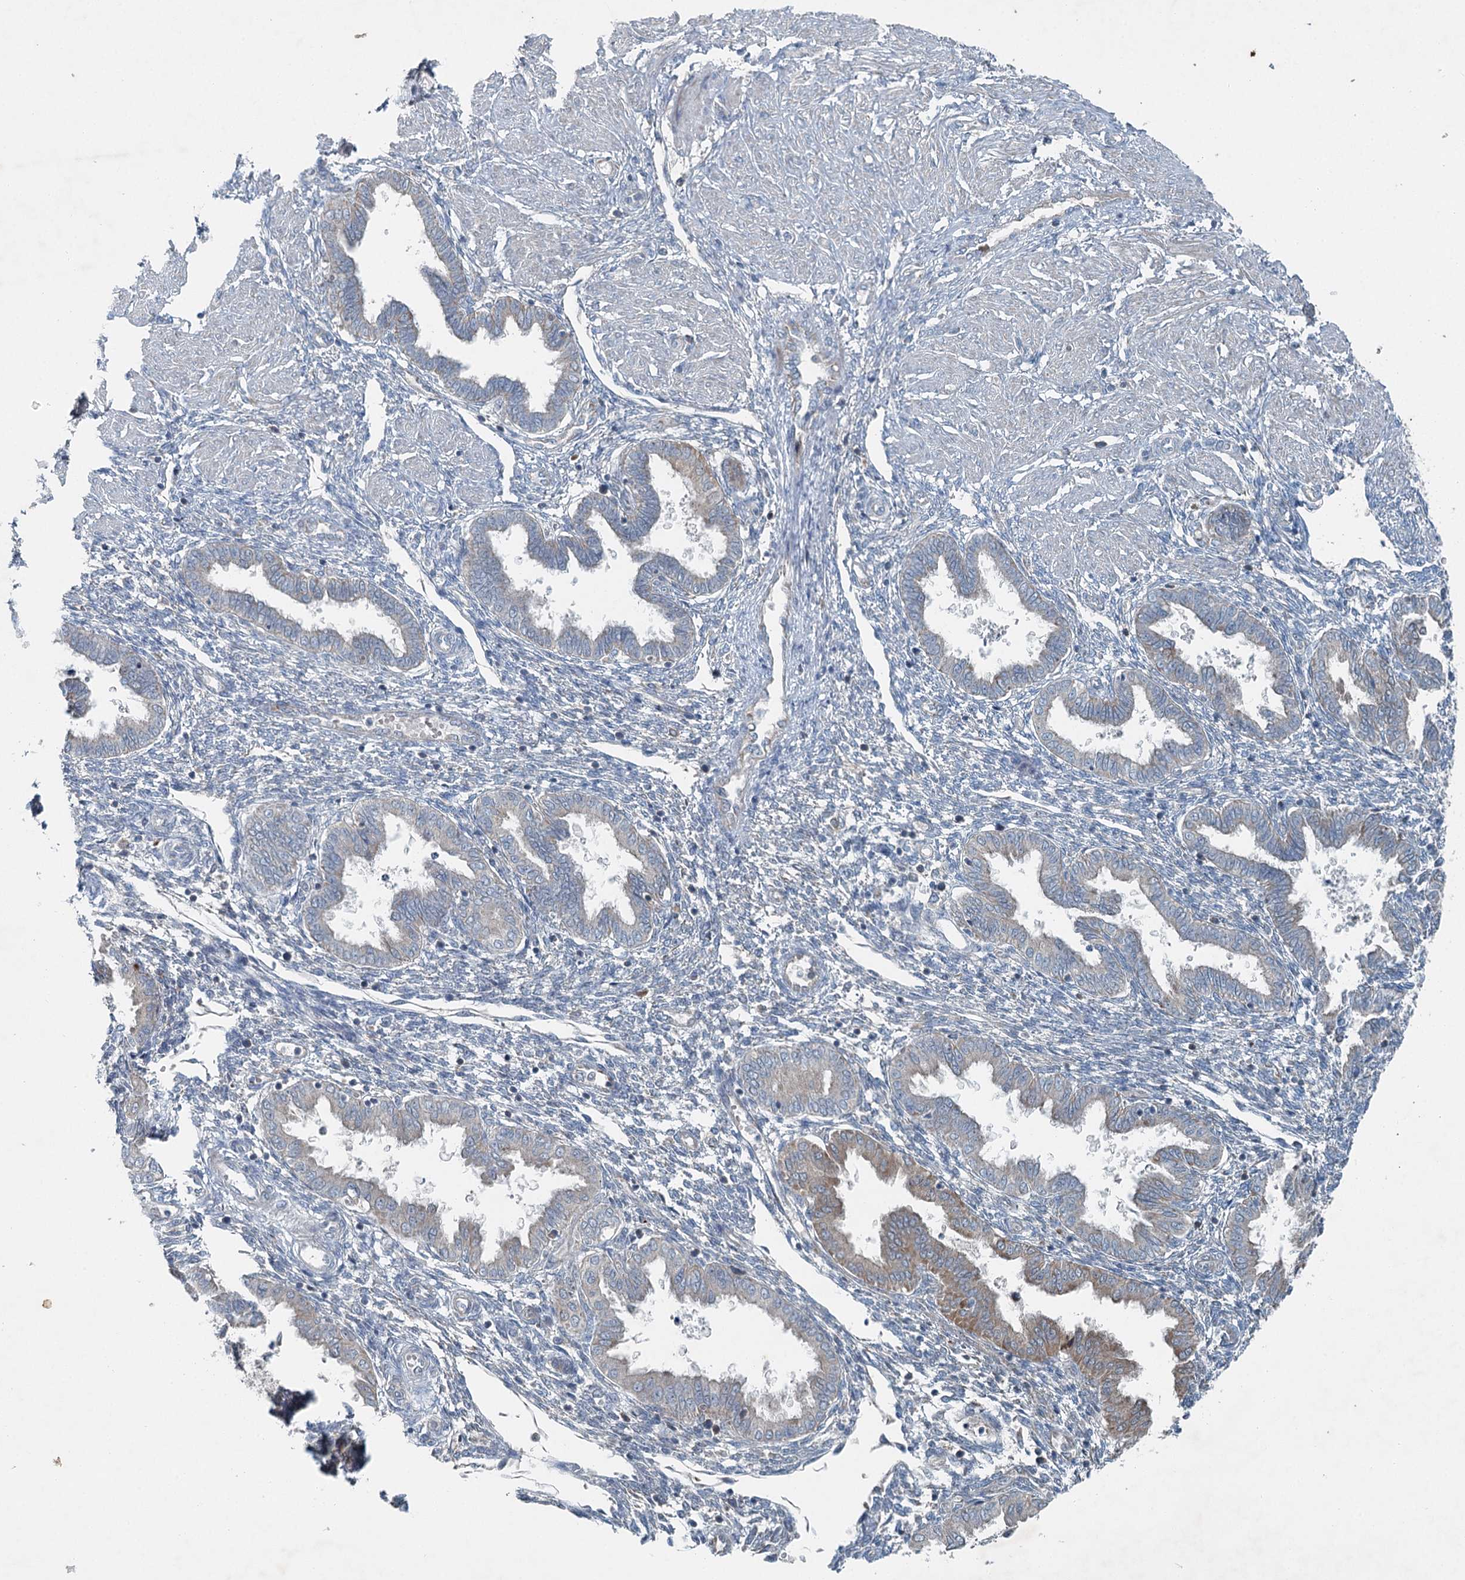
{"staining": {"intensity": "negative", "quantity": "none", "location": "none"}, "tissue": "endometrium", "cell_type": "Cells in endometrial stroma", "image_type": "normal", "snomed": [{"axis": "morphology", "description": "Normal tissue, NOS"}, {"axis": "topography", "description": "Endometrium"}], "caption": "Immunohistochemical staining of normal human endometrium displays no significant expression in cells in endometrial stroma. Nuclei are stained in blue.", "gene": "CHCHD5", "patient": {"sex": "female", "age": 33}}